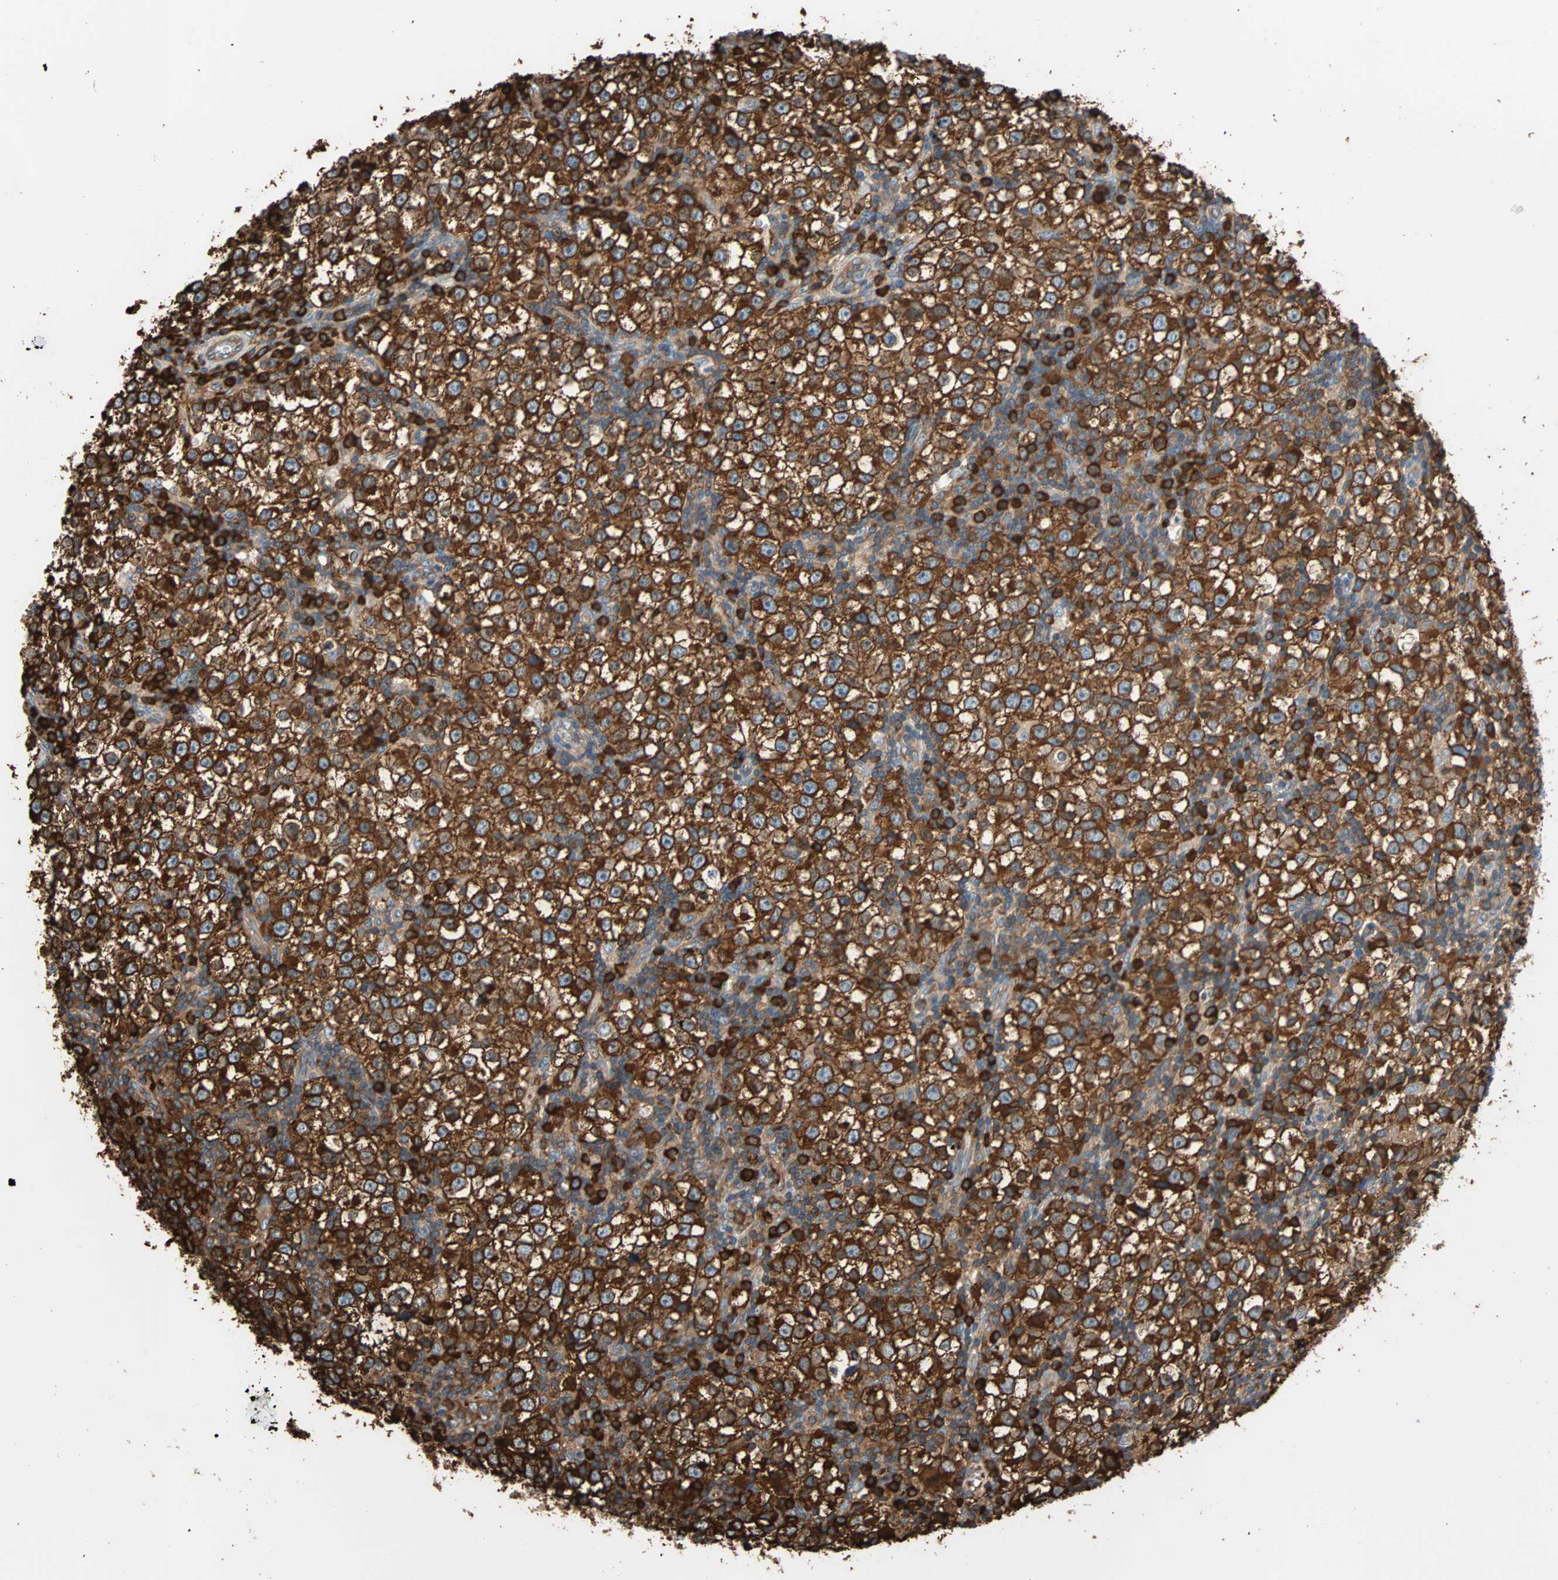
{"staining": {"intensity": "strong", "quantity": ">75%", "location": "cytoplasmic/membranous"}, "tissue": "testis cancer", "cell_type": "Tumor cells", "image_type": "cancer", "snomed": [{"axis": "morphology", "description": "Seminoma, NOS"}, {"axis": "topography", "description": "Testis"}], "caption": "Testis cancer tissue exhibits strong cytoplasmic/membranous positivity in about >75% of tumor cells The staining was performed using DAB (3,3'-diaminobenzidine) to visualize the protein expression in brown, while the nuclei were stained in blue with hematoxylin (Magnification: 20x).", "gene": "EEF2", "patient": {"sex": "male", "age": 65}}